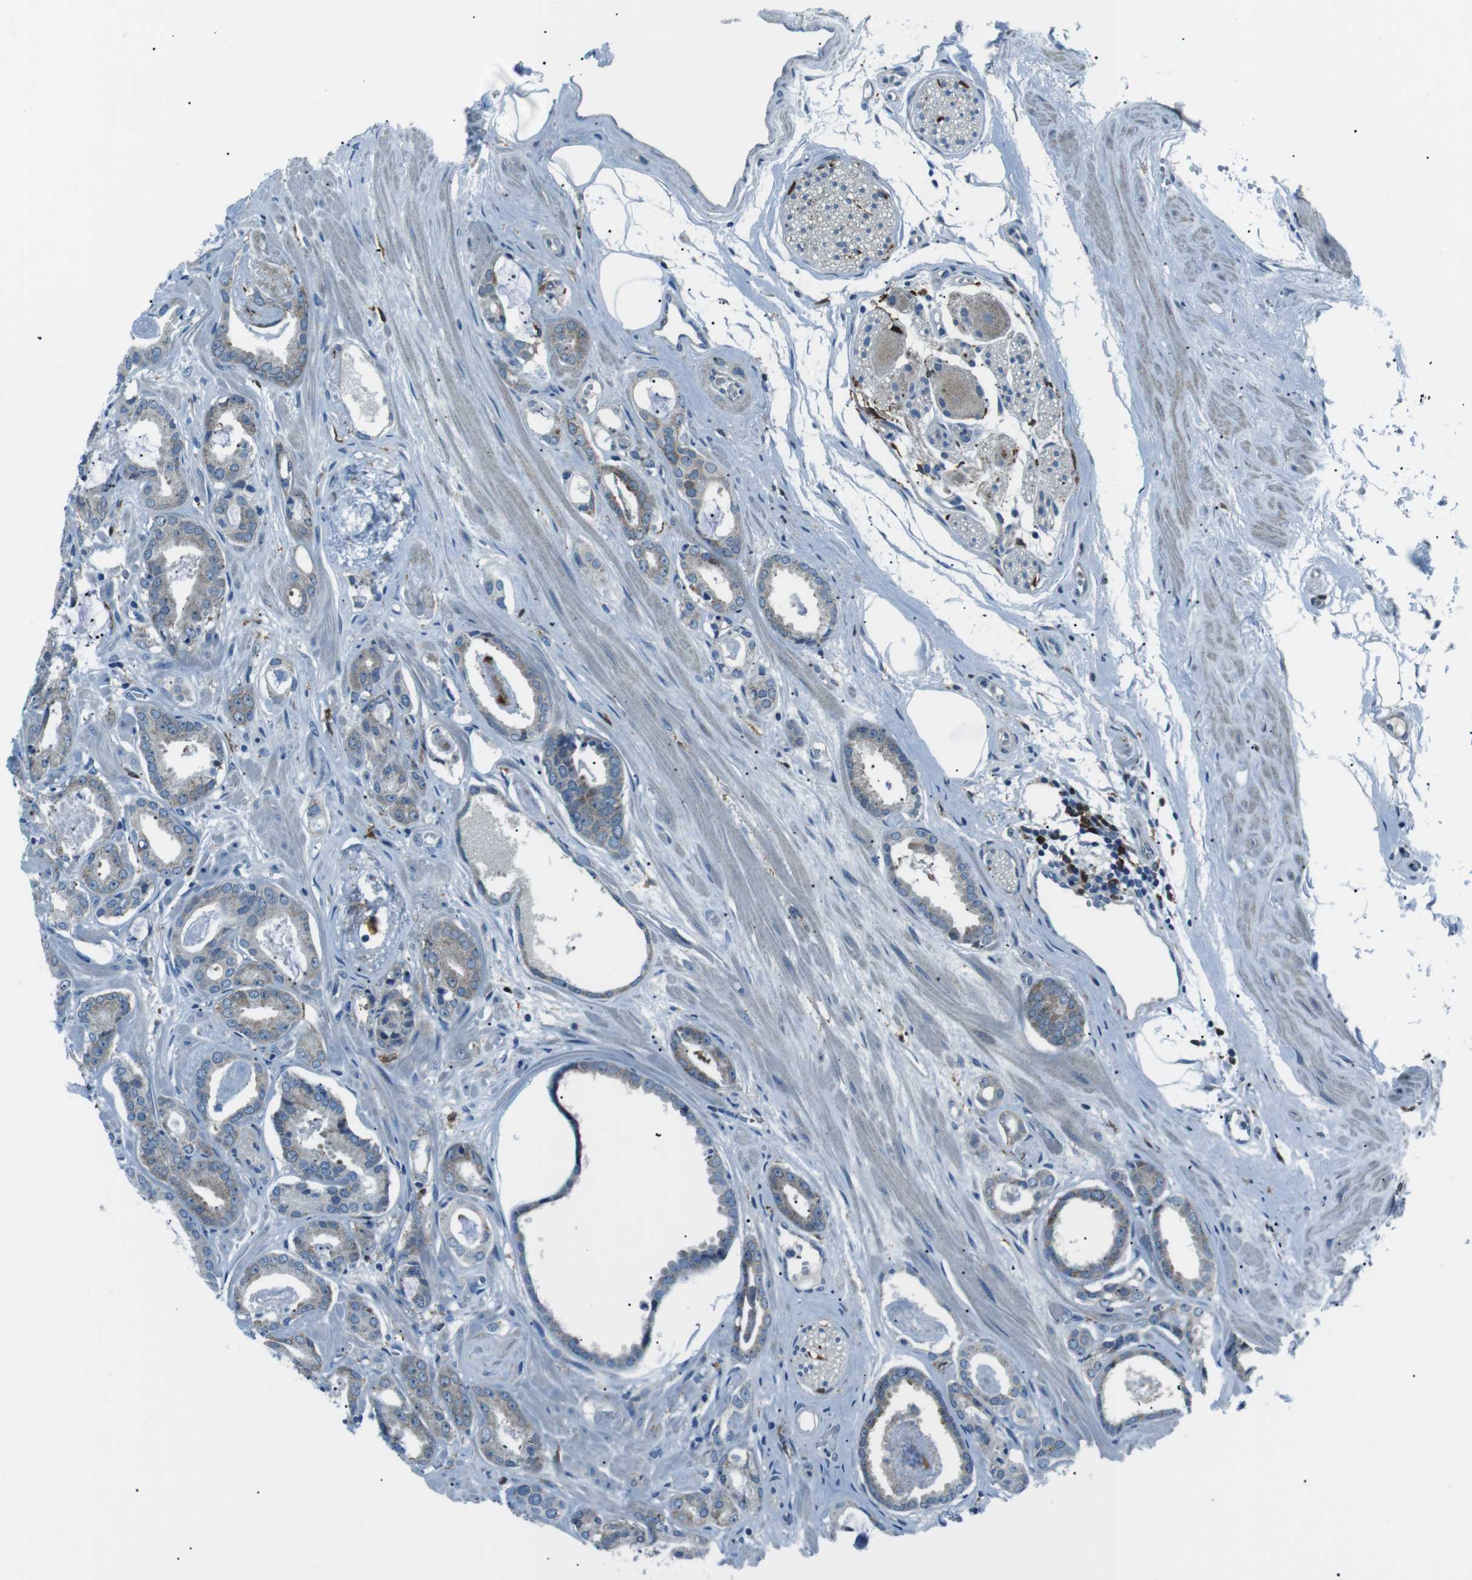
{"staining": {"intensity": "weak", "quantity": "25%-75%", "location": "cytoplasmic/membranous"}, "tissue": "prostate cancer", "cell_type": "Tumor cells", "image_type": "cancer", "snomed": [{"axis": "morphology", "description": "Adenocarcinoma, Low grade"}, {"axis": "topography", "description": "Prostate"}], "caption": "Human prostate adenocarcinoma (low-grade) stained with a brown dye demonstrates weak cytoplasmic/membranous positive positivity in approximately 25%-75% of tumor cells.", "gene": "BLNK", "patient": {"sex": "male", "age": 53}}